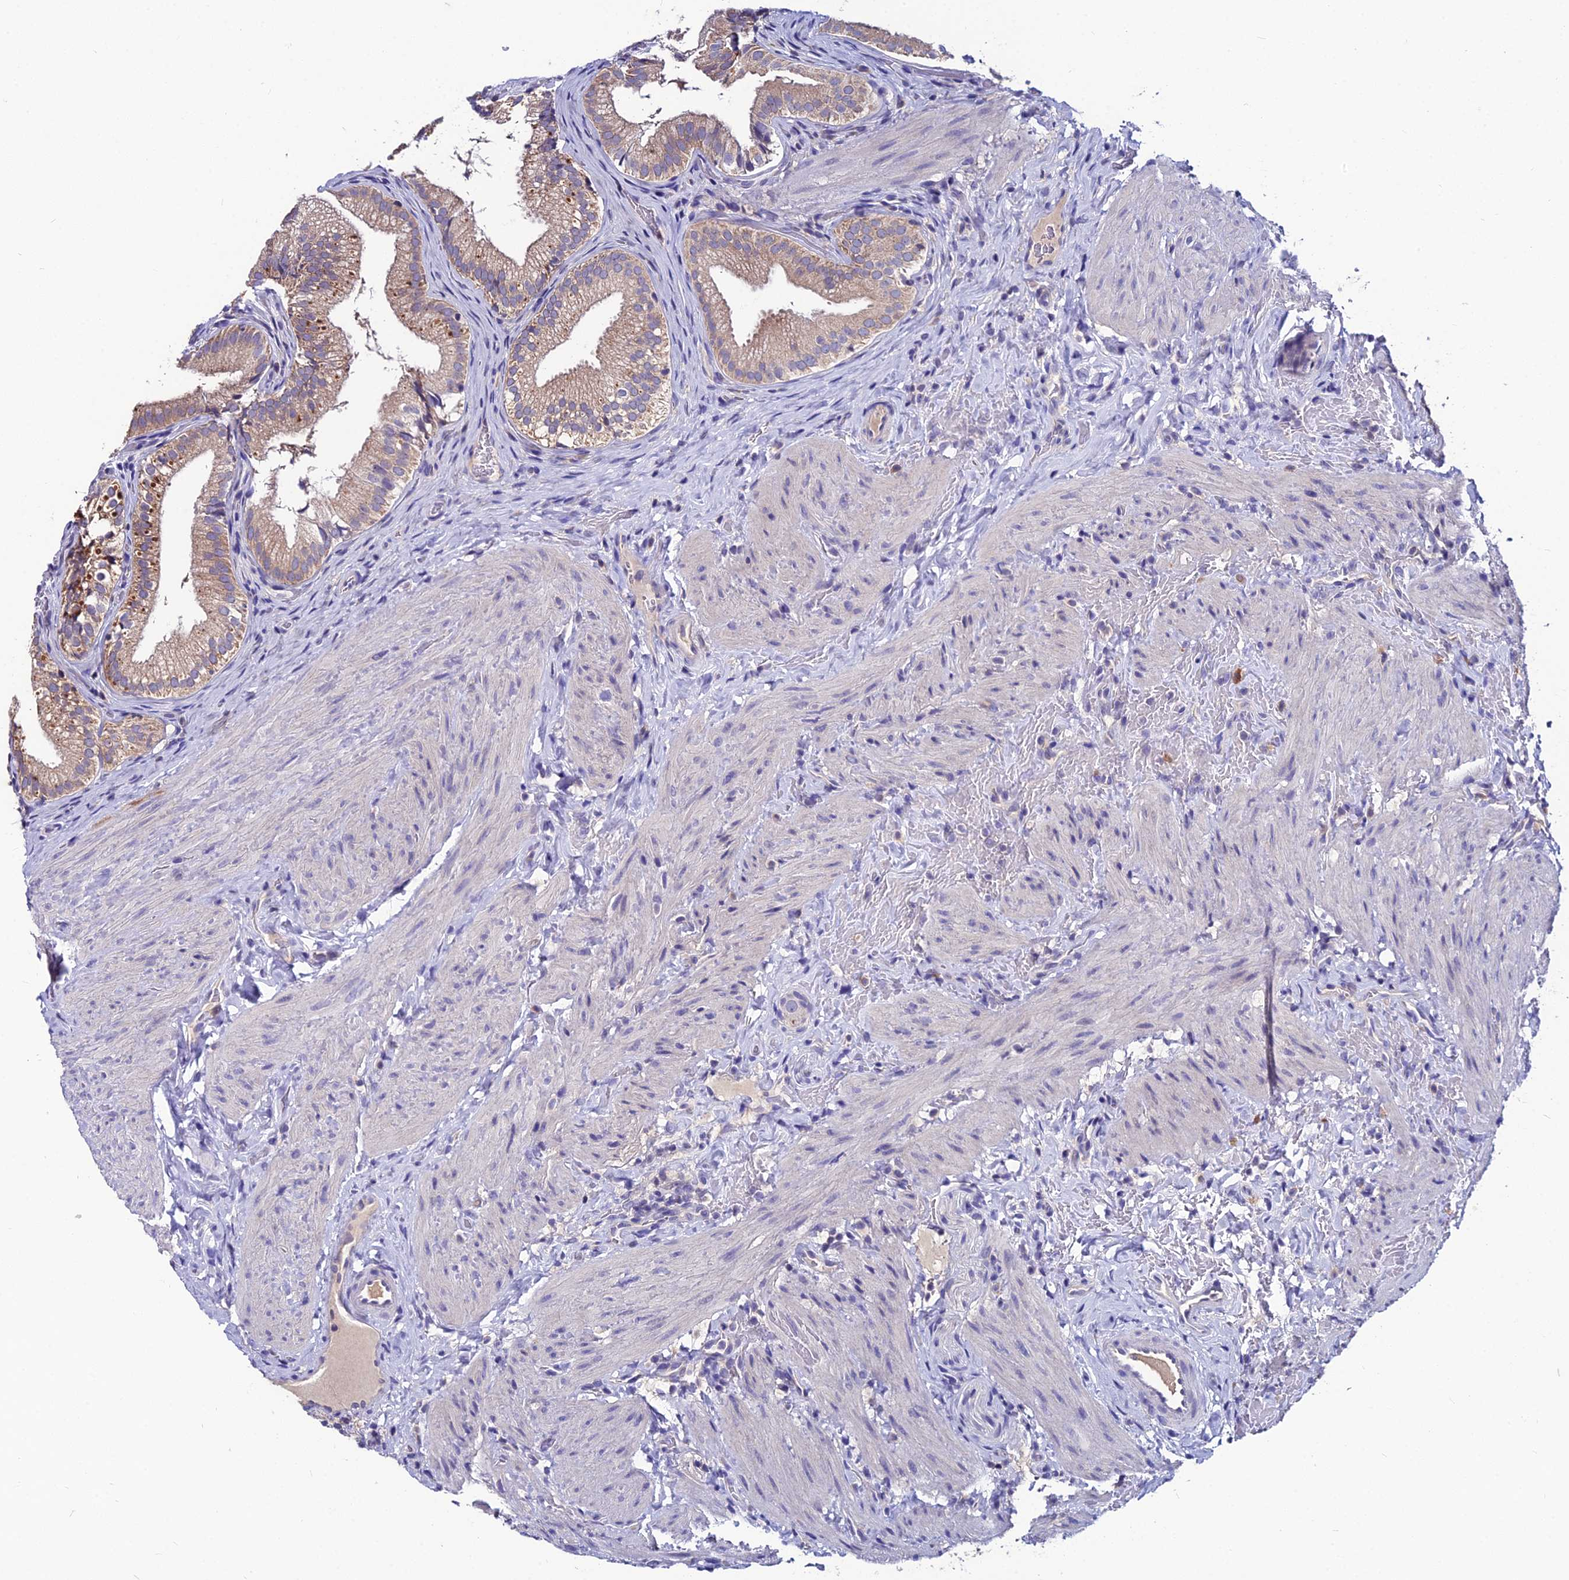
{"staining": {"intensity": "moderate", "quantity": ">75%", "location": "cytoplasmic/membranous"}, "tissue": "gallbladder", "cell_type": "Glandular cells", "image_type": "normal", "snomed": [{"axis": "morphology", "description": "Normal tissue, NOS"}, {"axis": "topography", "description": "Gallbladder"}], "caption": "Gallbladder stained with DAB immunohistochemistry (IHC) exhibits medium levels of moderate cytoplasmic/membranous expression in approximately >75% of glandular cells.", "gene": "LGALS7", "patient": {"sex": "female", "age": 30}}